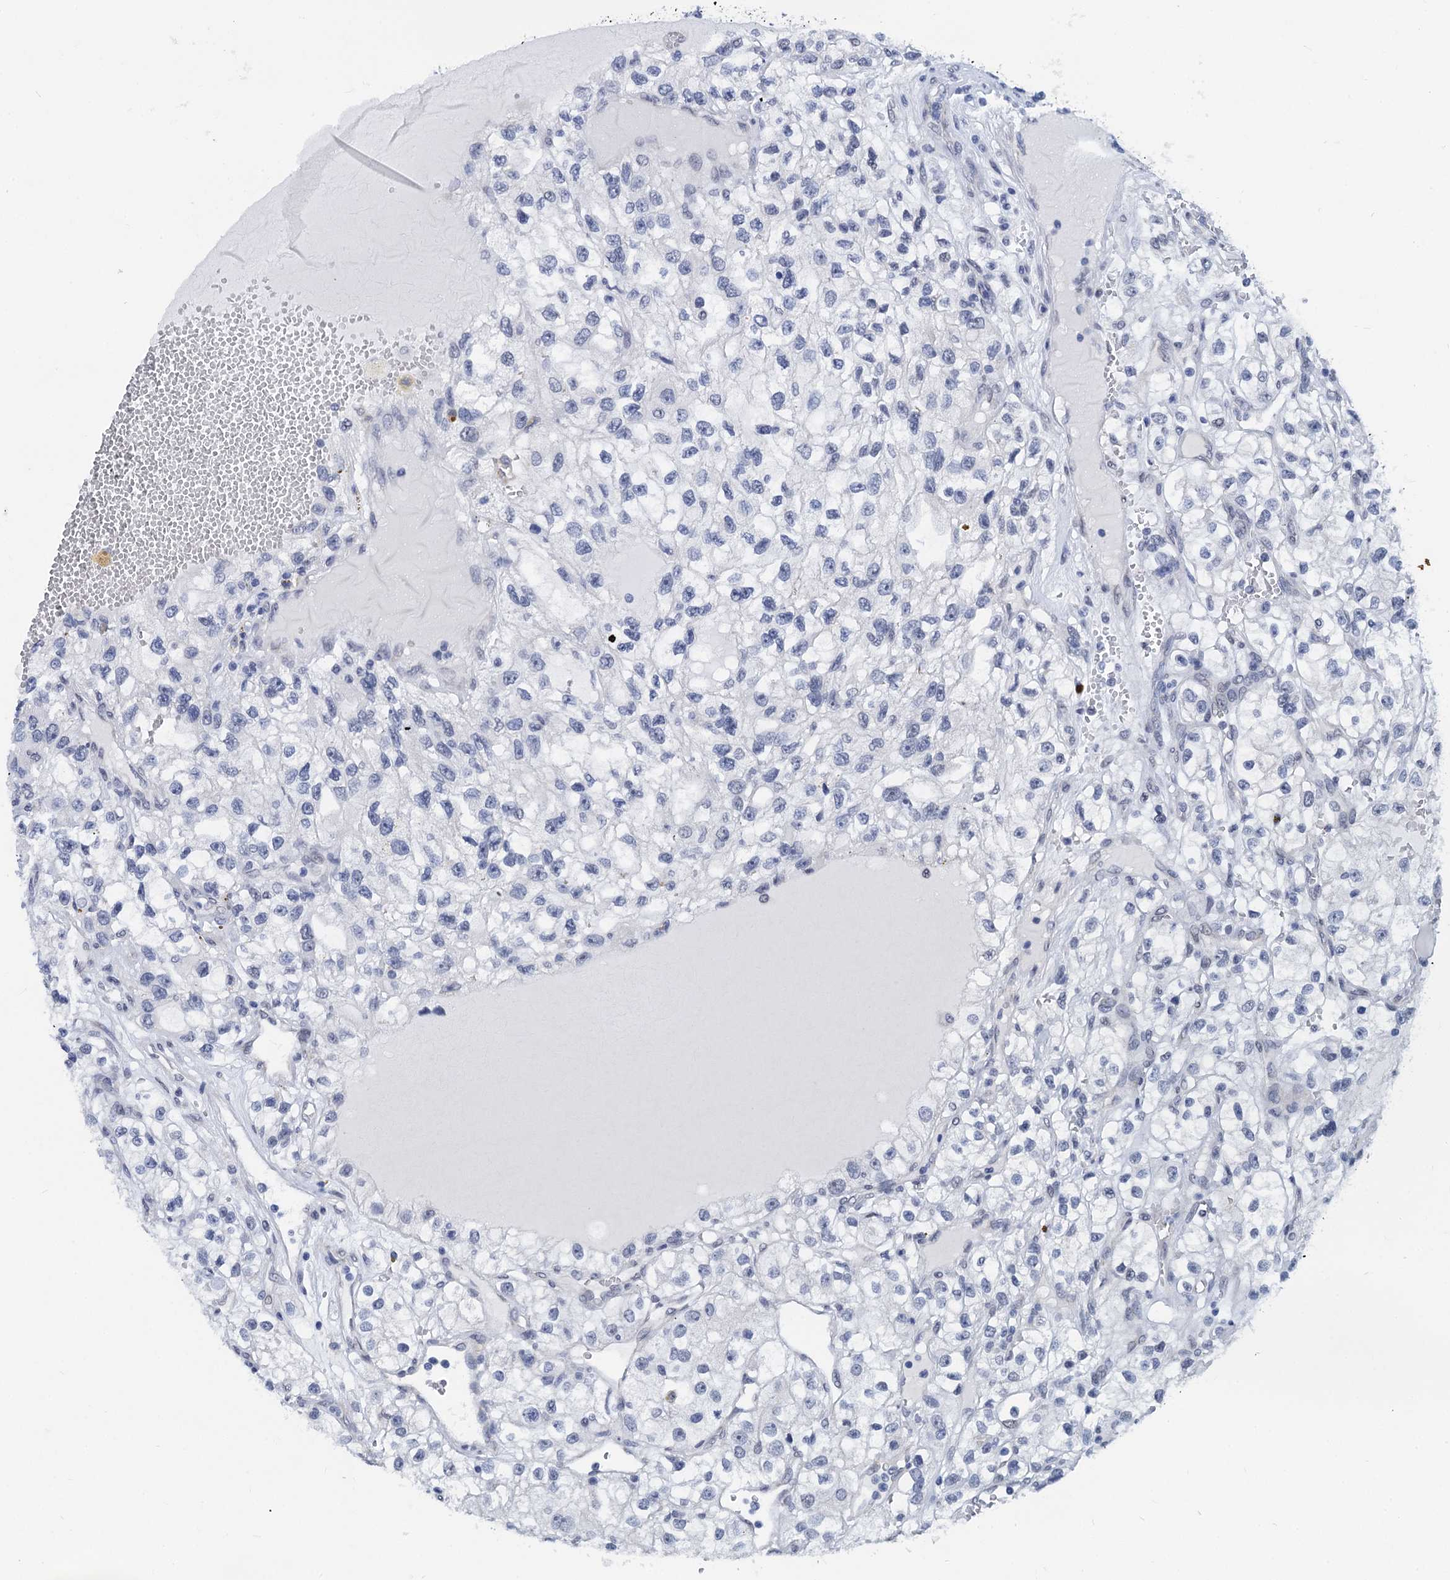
{"staining": {"intensity": "negative", "quantity": "none", "location": "none"}, "tissue": "renal cancer", "cell_type": "Tumor cells", "image_type": "cancer", "snomed": [{"axis": "morphology", "description": "Adenocarcinoma, NOS"}, {"axis": "topography", "description": "Kidney"}], "caption": "Tumor cells show no significant protein staining in renal cancer (adenocarcinoma).", "gene": "C16orf87", "patient": {"sex": "female", "age": 57}}